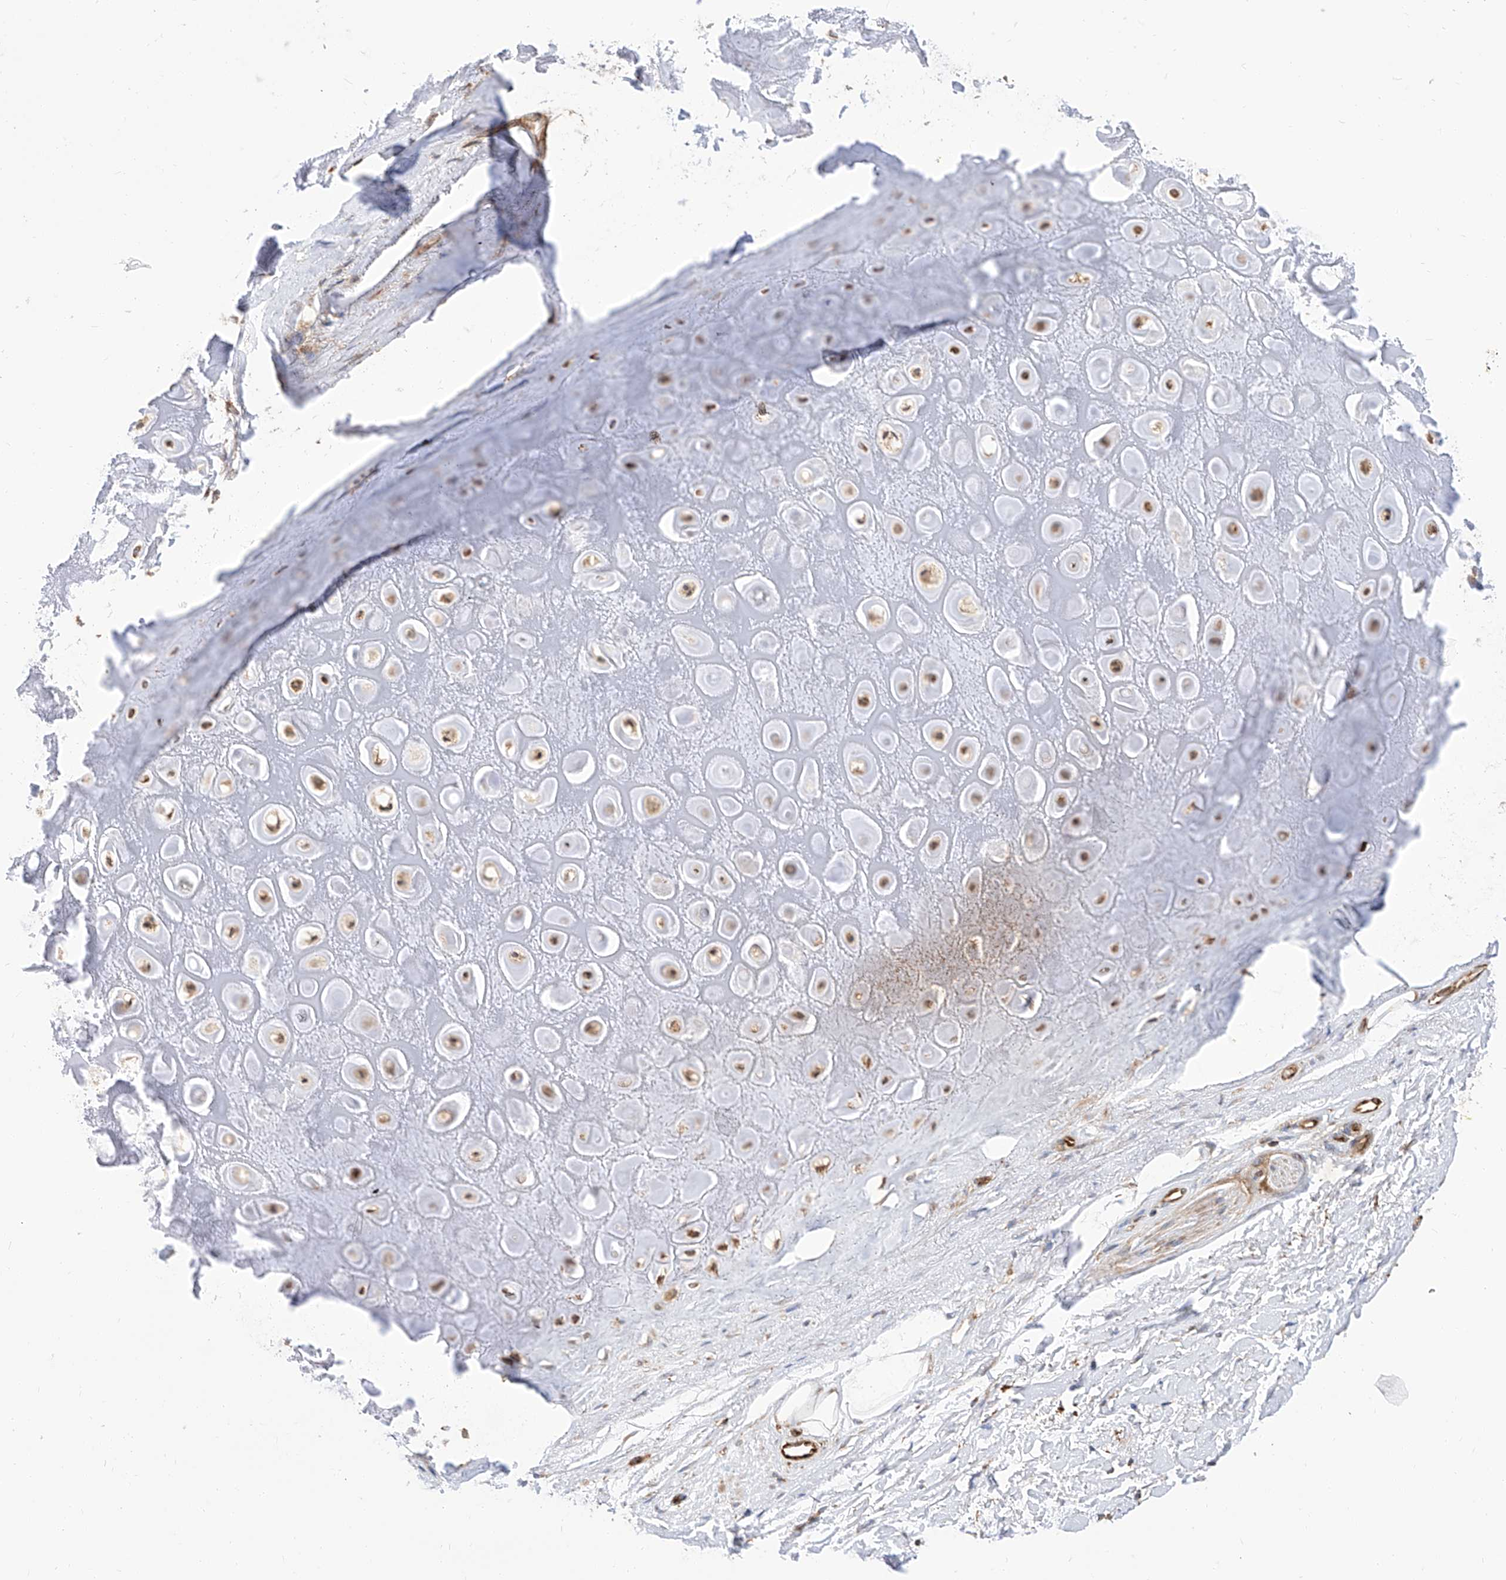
{"staining": {"intensity": "negative", "quantity": "none", "location": "none"}, "tissue": "adipose tissue", "cell_type": "Adipocytes", "image_type": "normal", "snomed": [{"axis": "morphology", "description": "Normal tissue, NOS"}, {"axis": "morphology", "description": "Basal cell carcinoma"}, {"axis": "topography", "description": "Skin"}], "caption": "The micrograph shows no significant staining in adipocytes of adipose tissue. (DAB (3,3'-diaminobenzidine) IHC visualized using brightfield microscopy, high magnification).", "gene": "ISCA2", "patient": {"sex": "female", "age": 89}}